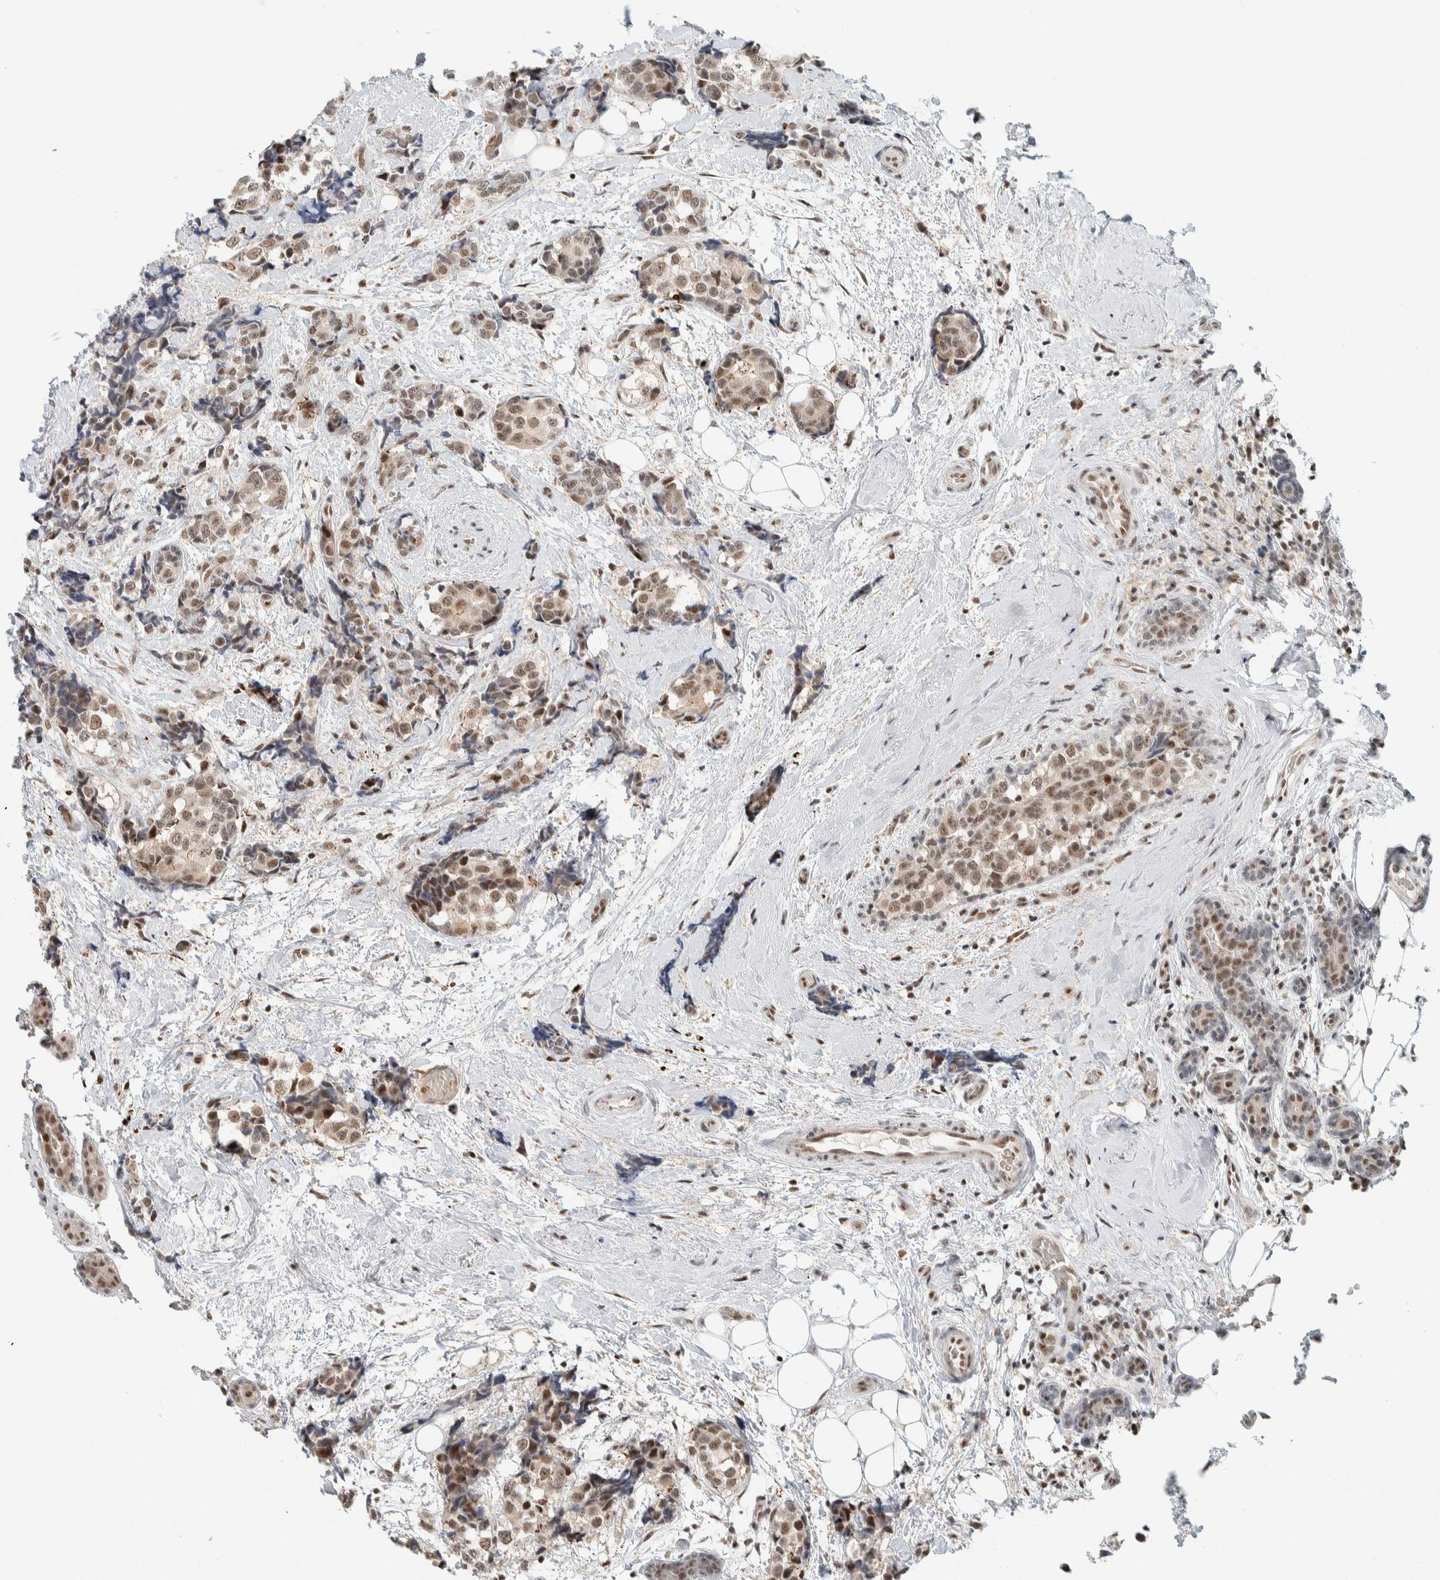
{"staining": {"intensity": "moderate", "quantity": ">75%", "location": "nuclear"}, "tissue": "breast cancer", "cell_type": "Tumor cells", "image_type": "cancer", "snomed": [{"axis": "morphology", "description": "Normal tissue, NOS"}, {"axis": "morphology", "description": "Duct carcinoma"}, {"axis": "topography", "description": "Breast"}], "caption": "About >75% of tumor cells in breast cancer exhibit moderate nuclear protein expression as visualized by brown immunohistochemical staining.", "gene": "ZBTB2", "patient": {"sex": "female", "age": 43}}